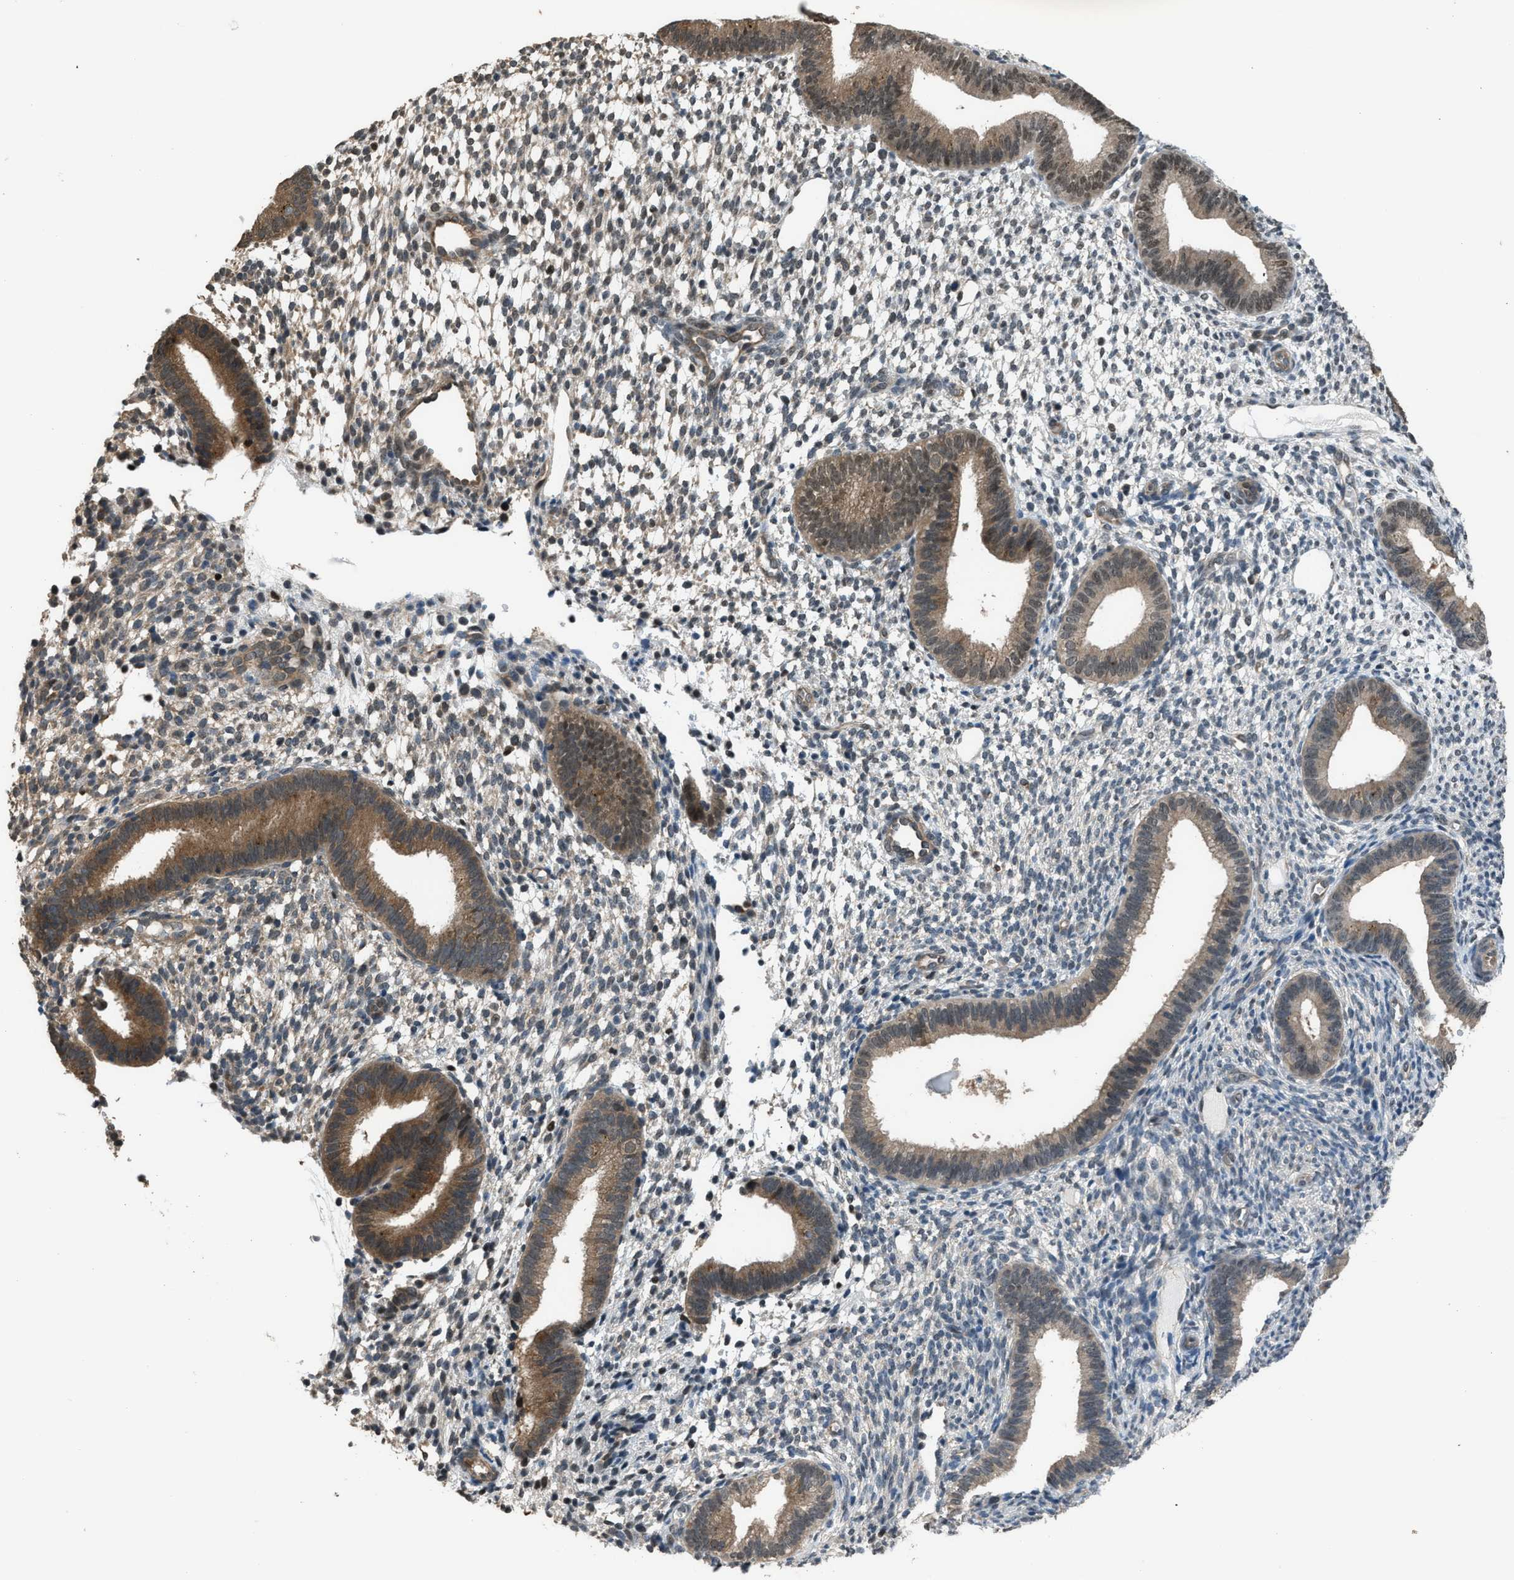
{"staining": {"intensity": "moderate", "quantity": "<25%", "location": "cytoplasmic/membranous"}, "tissue": "endometrium", "cell_type": "Cells in endometrial stroma", "image_type": "normal", "snomed": [{"axis": "morphology", "description": "Normal tissue, NOS"}, {"axis": "topography", "description": "Endometrium"}], "caption": "IHC micrograph of normal endometrium stained for a protein (brown), which demonstrates low levels of moderate cytoplasmic/membranous positivity in approximately <25% of cells in endometrial stroma.", "gene": "KPNA6", "patient": {"sex": "female", "age": 46}}